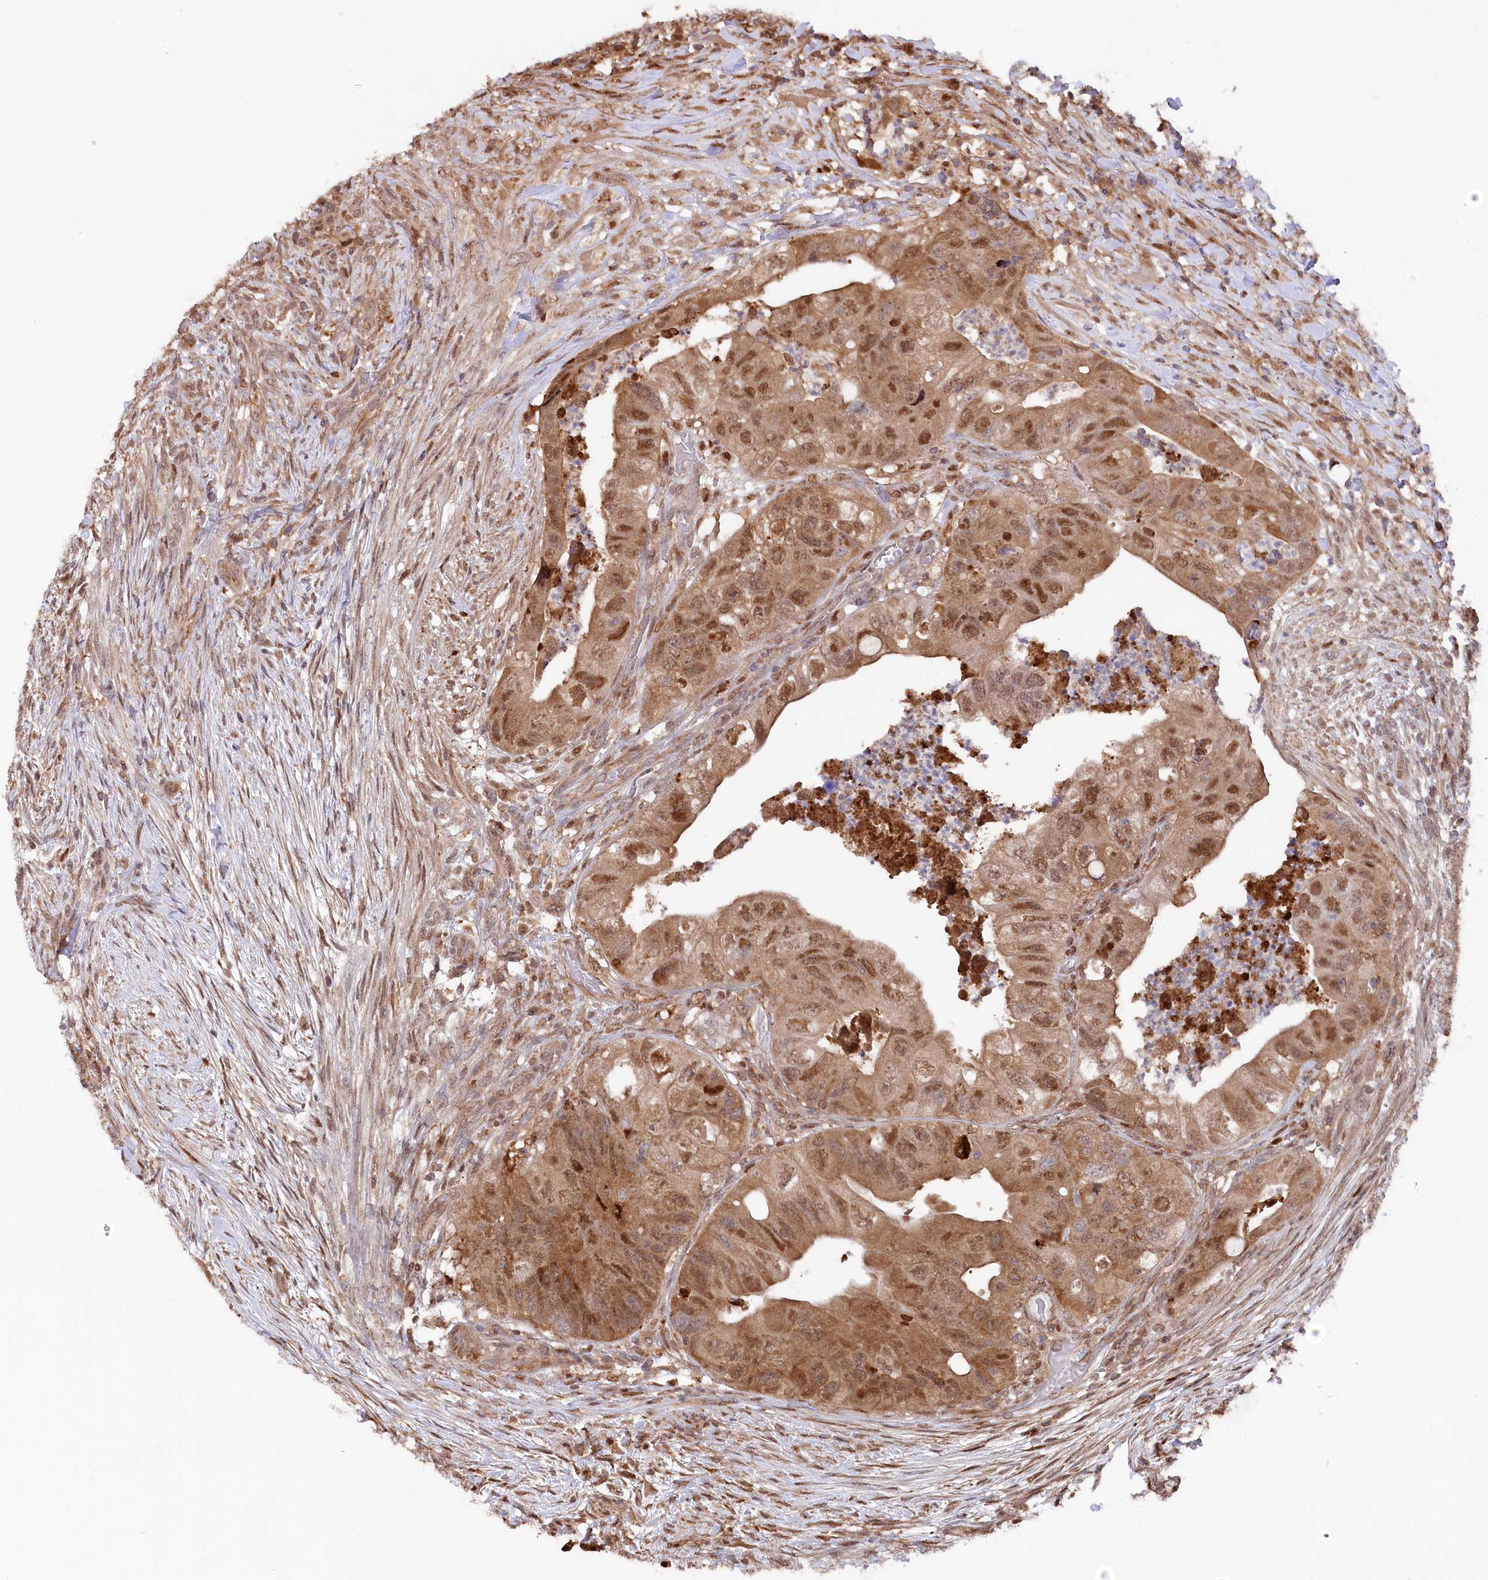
{"staining": {"intensity": "moderate", "quantity": ">75%", "location": "cytoplasmic/membranous,nuclear"}, "tissue": "colorectal cancer", "cell_type": "Tumor cells", "image_type": "cancer", "snomed": [{"axis": "morphology", "description": "Adenocarcinoma, NOS"}, {"axis": "topography", "description": "Rectum"}], "caption": "Tumor cells exhibit medium levels of moderate cytoplasmic/membranous and nuclear staining in about >75% of cells in human colorectal adenocarcinoma.", "gene": "PSMA1", "patient": {"sex": "male", "age": 63}}